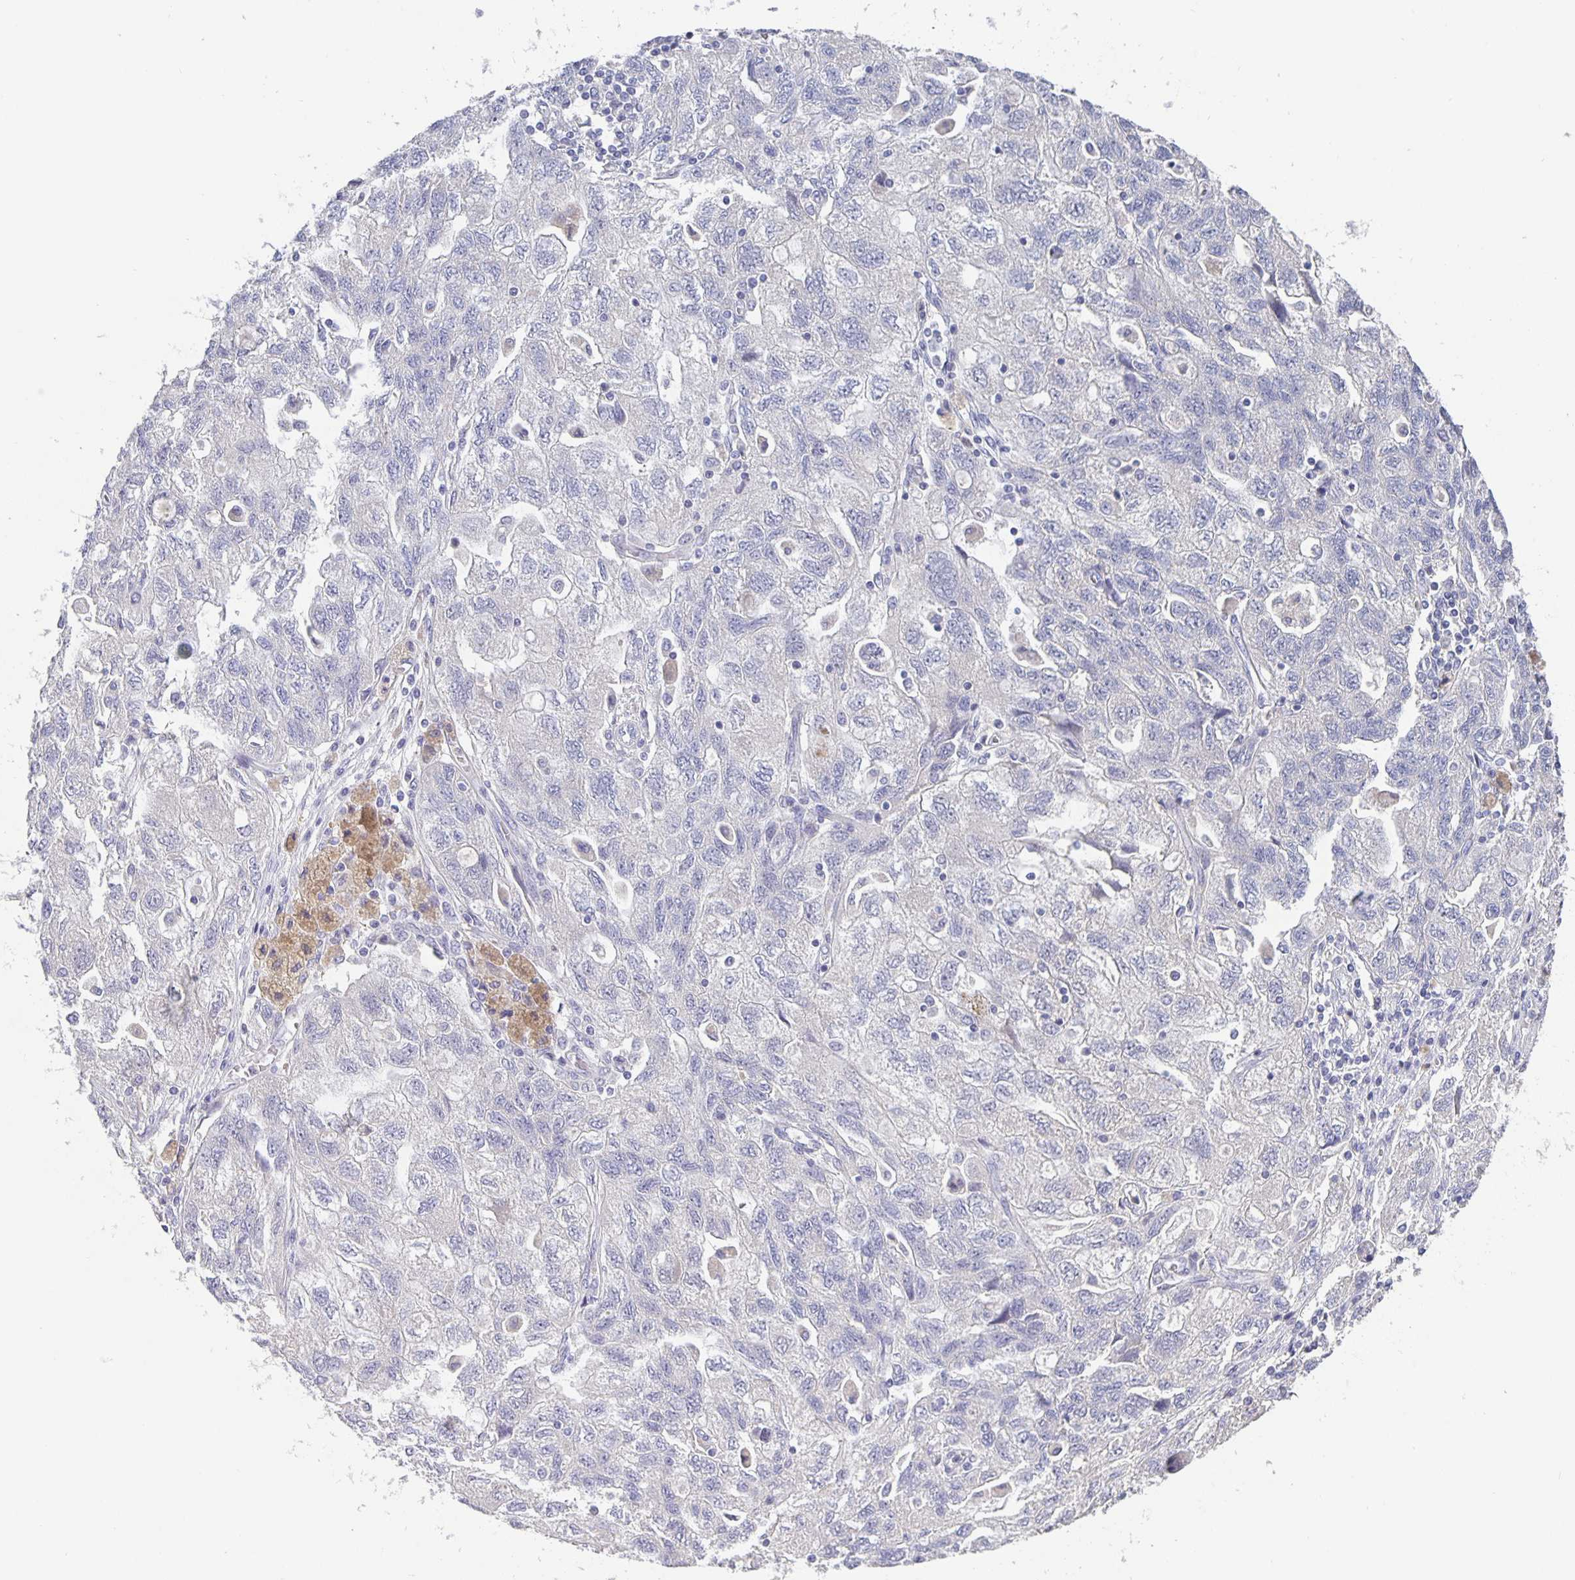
{"staining": {"intensity": "negative", "quantity": "none", "location": "none"}, "tissue": "ovarian cancer", "cell_type": "Tumor cells", "image_type": "cancer", "snomed": [{"axis": "morphology", "description": "Carcinoma, NOS"}, {"axis": "morphology", "description": "Cystadenocarcinoma, serous, NOS"}, {"axis": "topography", "description": "Ovary"}], "caption": "Immunohistochemistry of human ovarian cancer (carcinoma) exhibits no positivity in tumor cells.", "gene": "GDF15", "patient": {"sex": "female", "age": 69}}